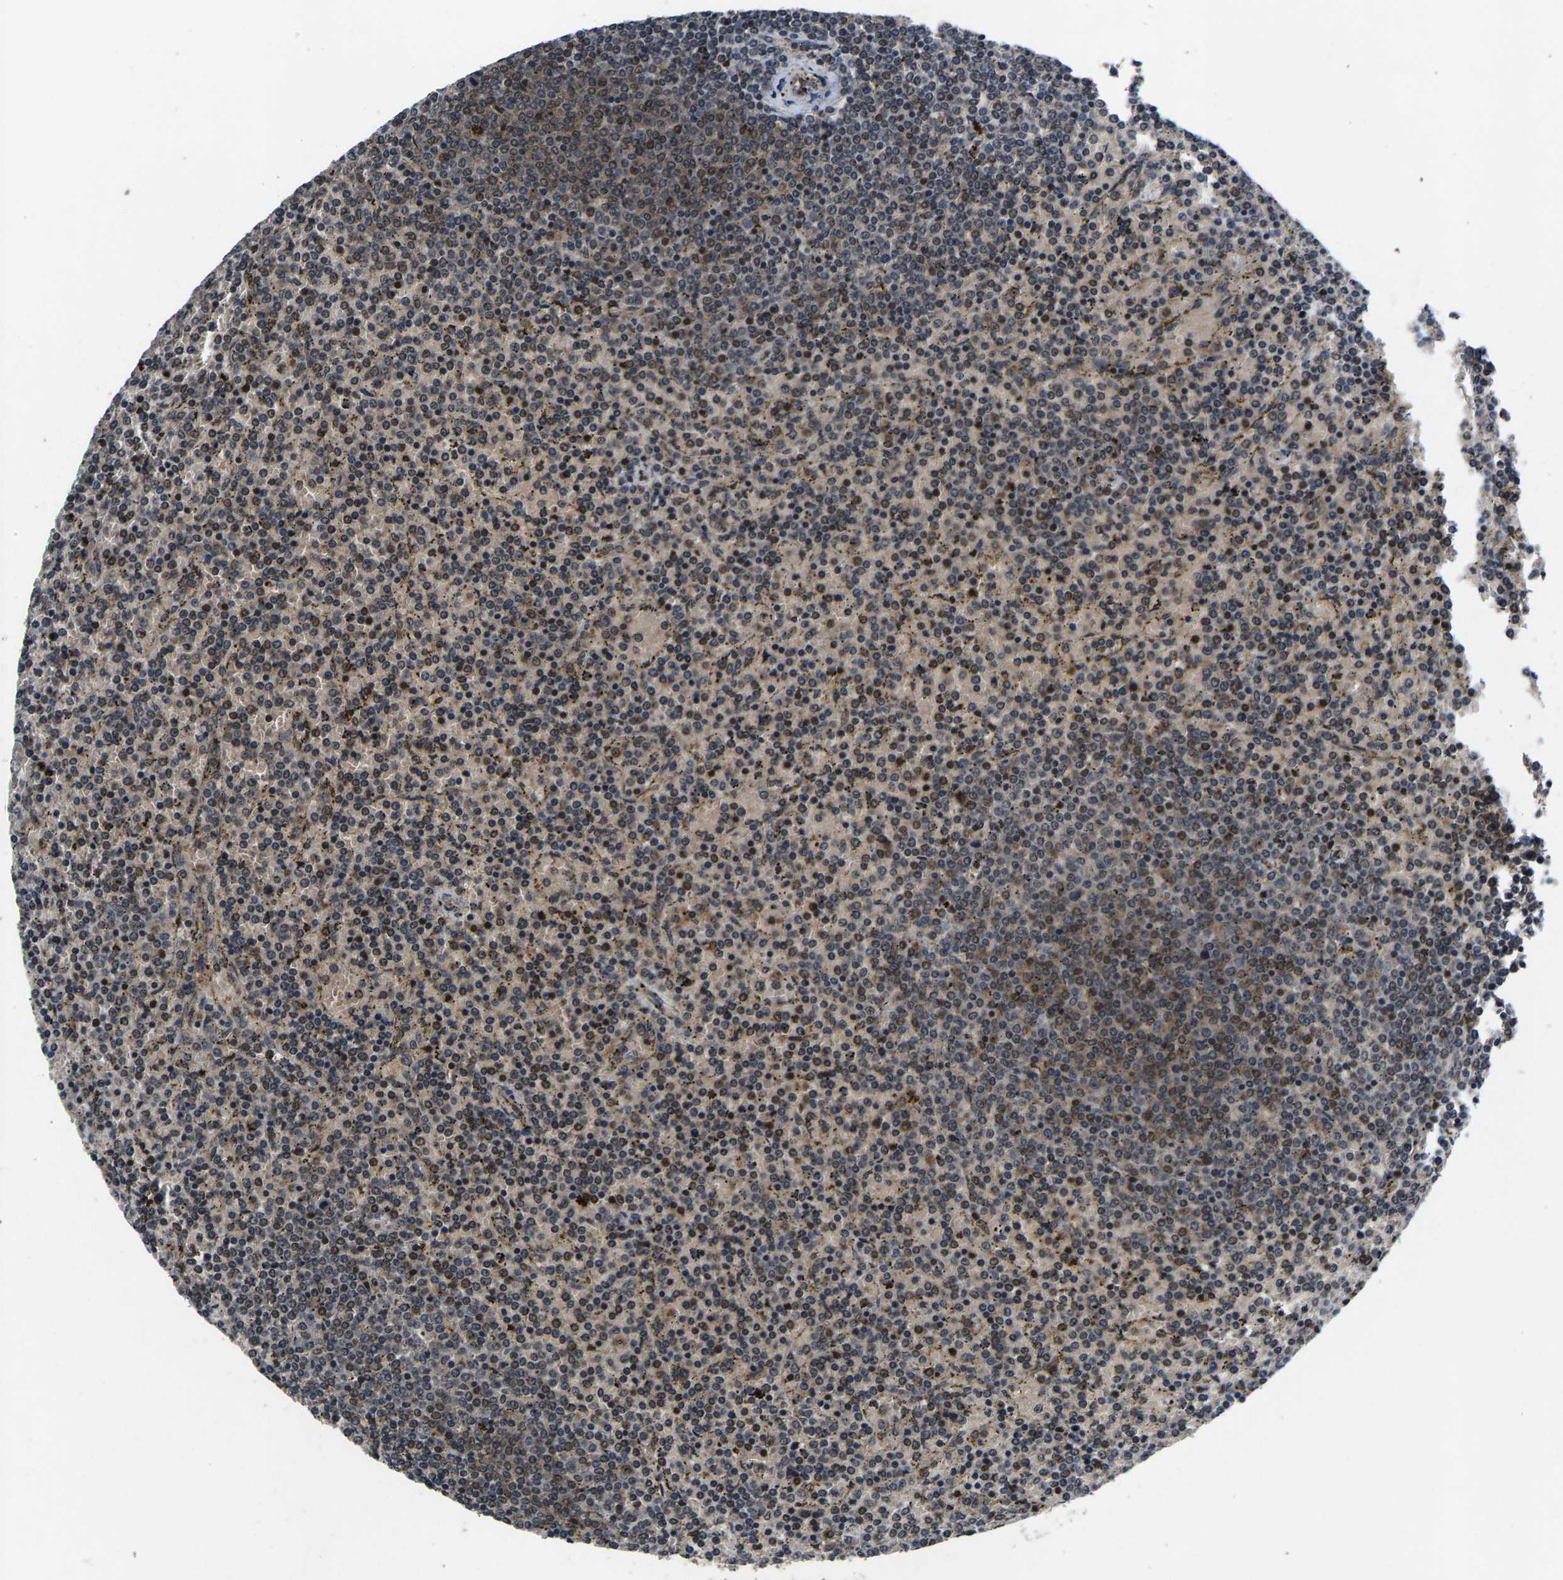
{"staining": {"intensity": "weak", "quantity": "25%-75%", "location": "nuclear"}, "tissue": "lymphoma", "cell_type": "Tumor cells", "image_type": "cancer", "snomed": [{"axis": "morphology", "description": "Malignant lymphoma, non-Hodgkin's type, Low grade"}, {"axis": "topography", "description": "Spleen"}], "caption": "Immunohistochemistry image of lymphoma stained for a protein (brown), which exhibits low levels of weak nuclear staining in approximately 25%-75% of tumor cells.", "gene": "HUWE1", "patient": {"sex": "female", "age": 77}}